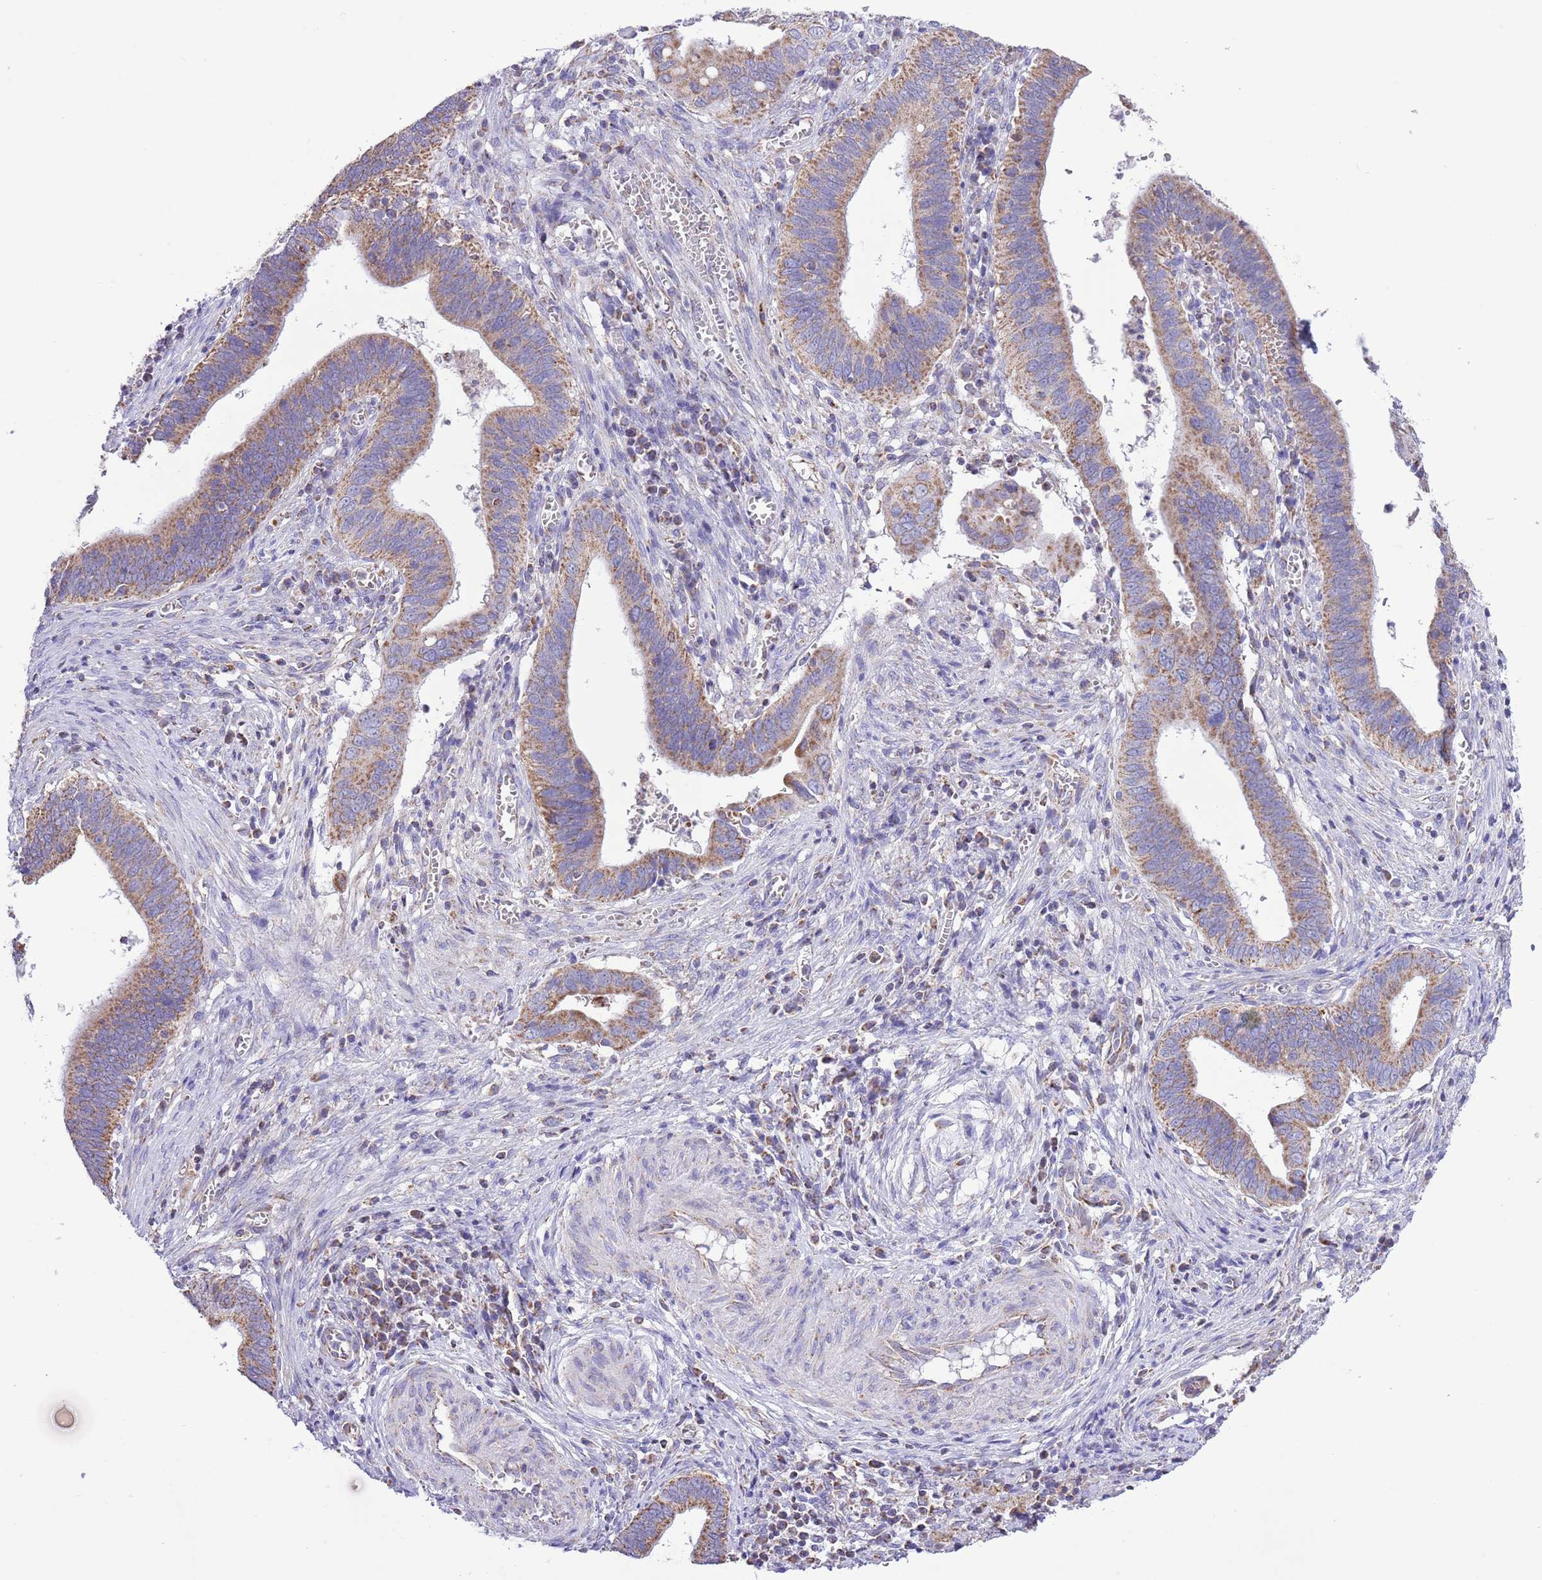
{"staining": {"intensity": "moderate", "quantity": ">75%", "location": "cytoplasmic/membranous"}, "tissue": "cervical cancer", "cell_type": "Tumor cells", "image_type": "cancer", "snomed": [{"axis": "morphology", "description": "Adenocarcinoma, NOS"}, {"axis": "topography", "description": "Cervix"}], "caption": "The immunohistochemical stain highlights moderate cytoplasmic/membranous positivity in tumor cells of adenocarcinoma (cervical) tissue.", "gene": "TEKTIP1", "patient": {"sex": "female", "age": 42}}